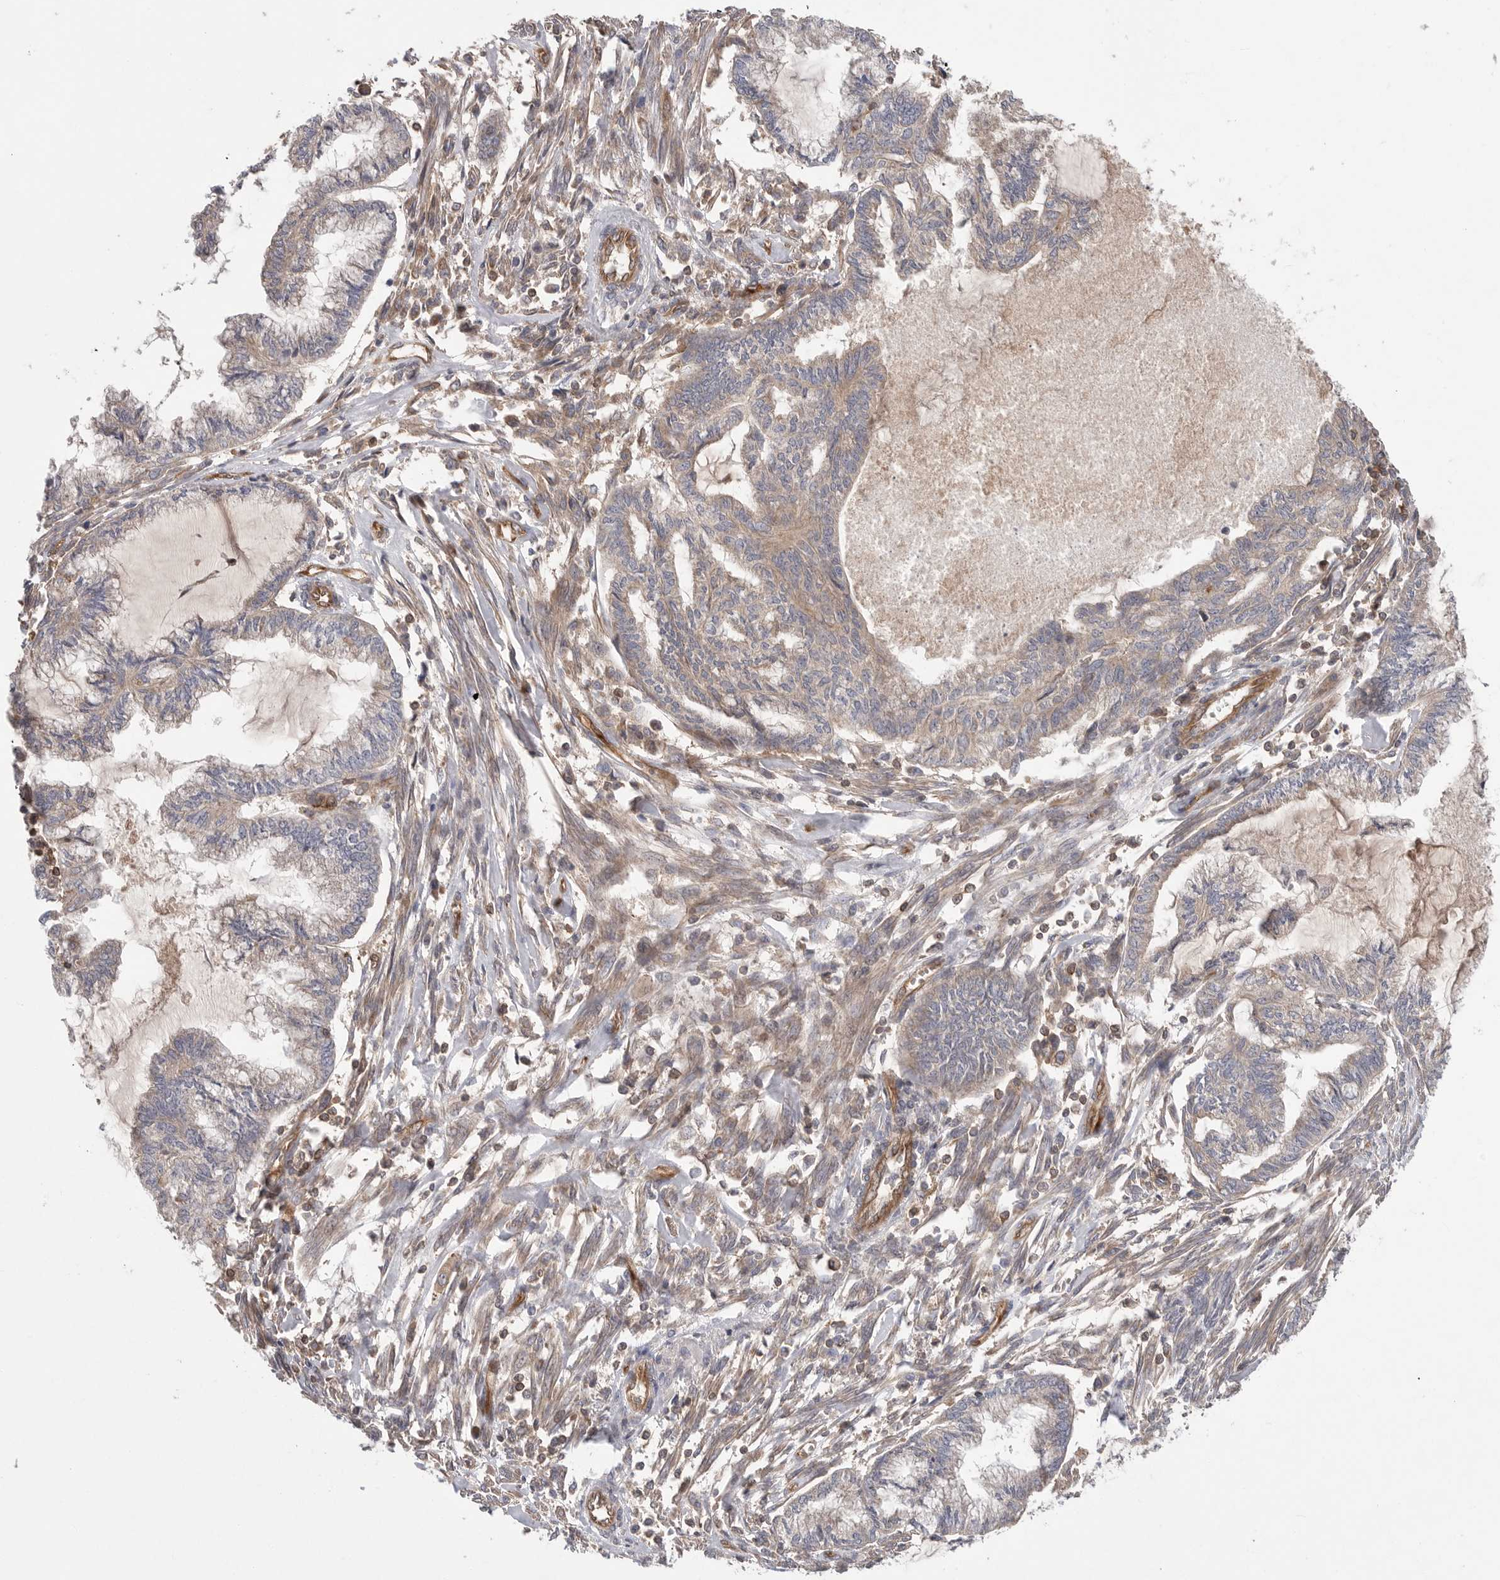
{"staining": {"intensity": "weak", "quantity": "<25%", "location": "cytoplasmic/membranous"}, "tissue": "endometrial cancer", "cell_type": "Tumor cells", "image_type": "cancer", "snomed": [{"axis": "morphology", "description": "Adenocarcinoma, NOS"}, {"axis": "topography", "description": "Endometrium"}], "caption": "High magnification brightfield microscopy of endometrial adenocarcinoma stained with DAB (brown) and counterstained with hematoxylin (blue): tumor cells show no significant staining.", "gene": "PRKCH", "patient": {"sex": "female", "age": 86}}